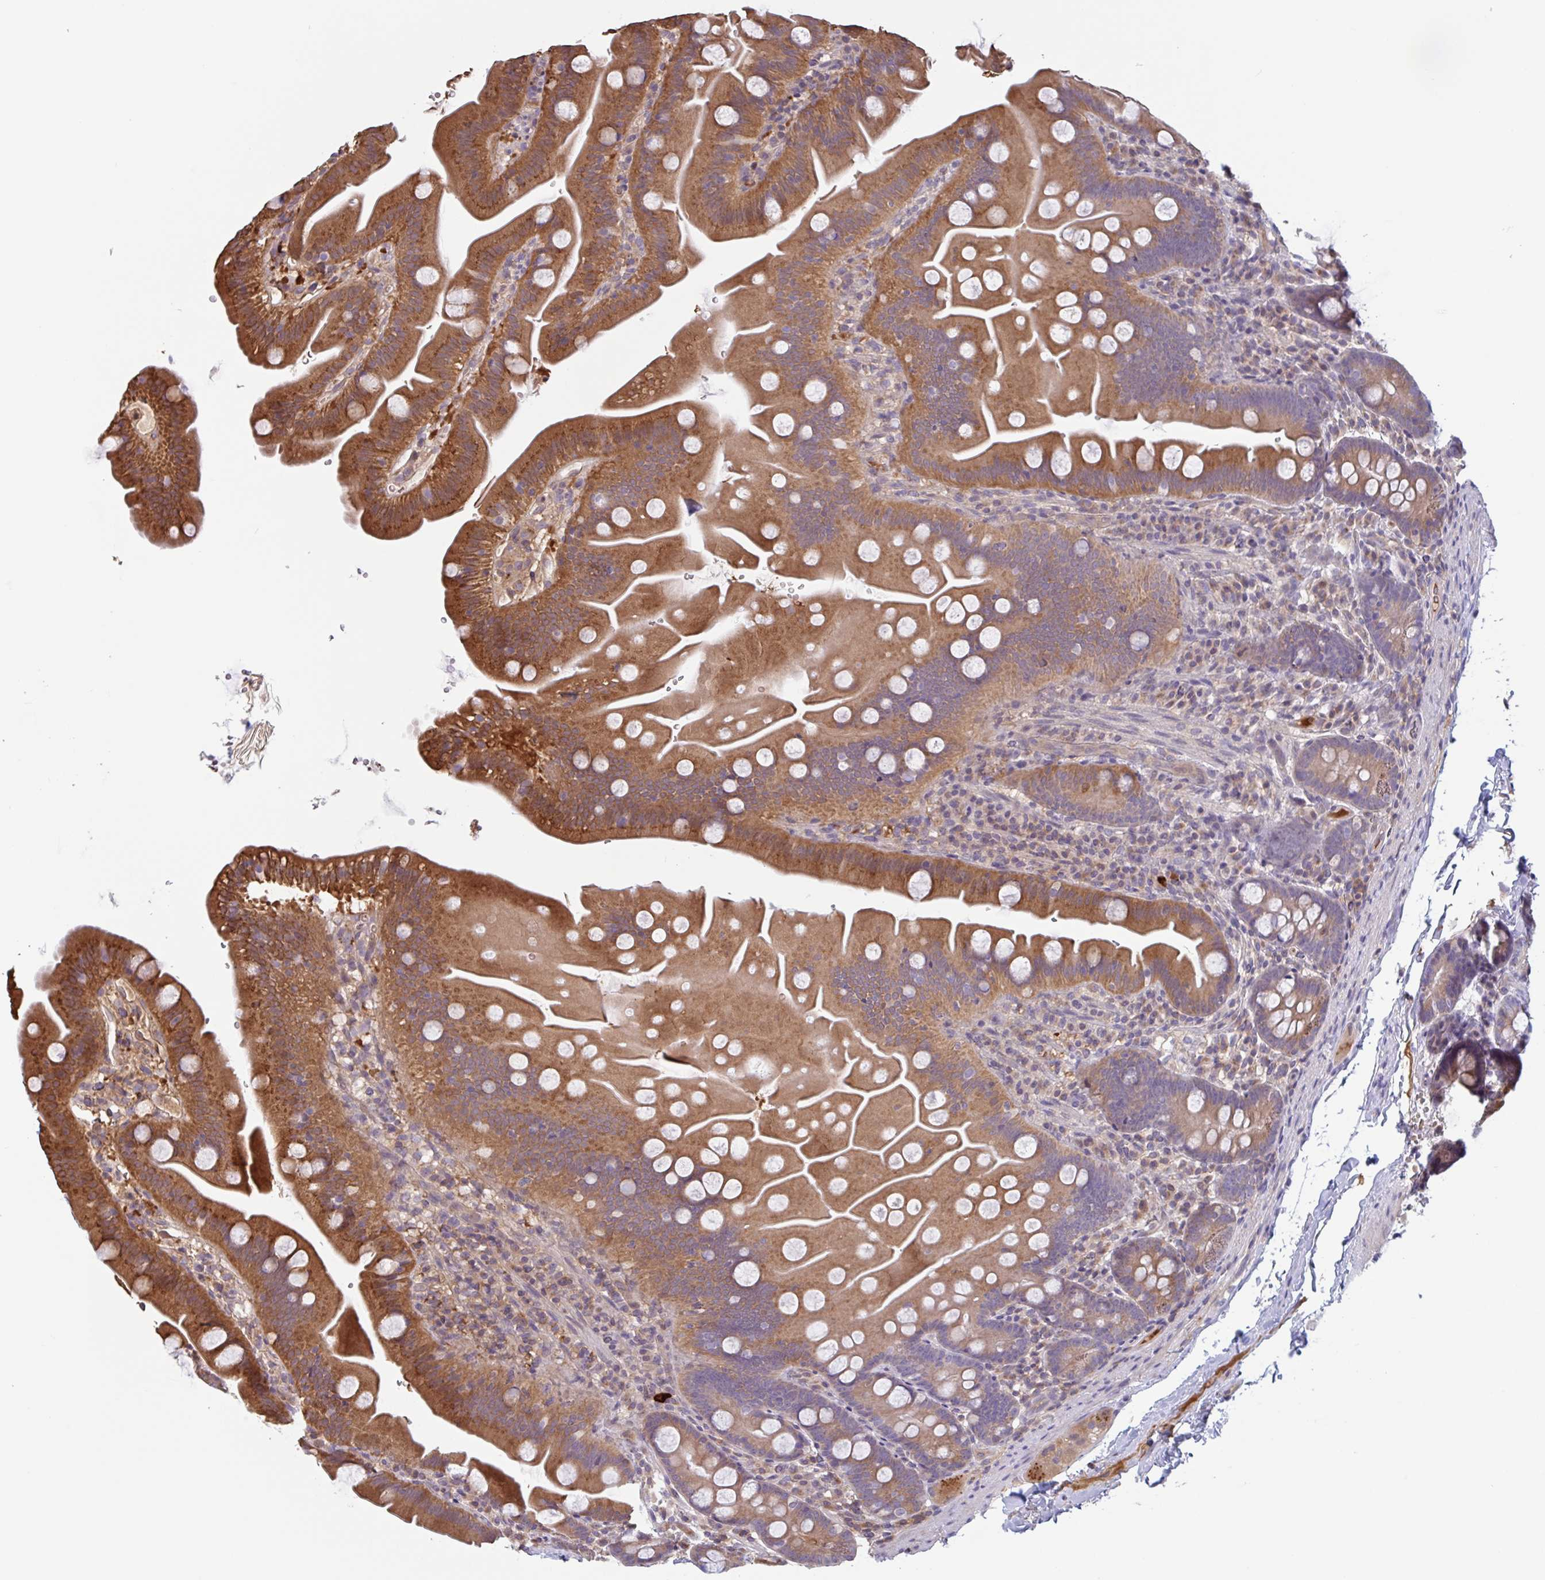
{"staining": {"intensity": "moderate", "quantity": ">75%", "location": "cytoplasmic/membranous"}, "tissue": "small intestine", "cell_type": "Glandular cells", "image_type": "normal", "snomed": [{"axis": "morphology", "description": "Normal tissue, NOS"}, {"axis": "topography", "description": "Small intestine"}], "caption": "The immunohistochemical stain labels moderate cytoplasmic/membranous staining in glandular cells of unremarkable small intestine. Immunohistochemistry stains the protein of interest in brown and the nuclei are stained blue.", "gene": "OTOP2", "patient": {"sex": "female", "age": 68}}